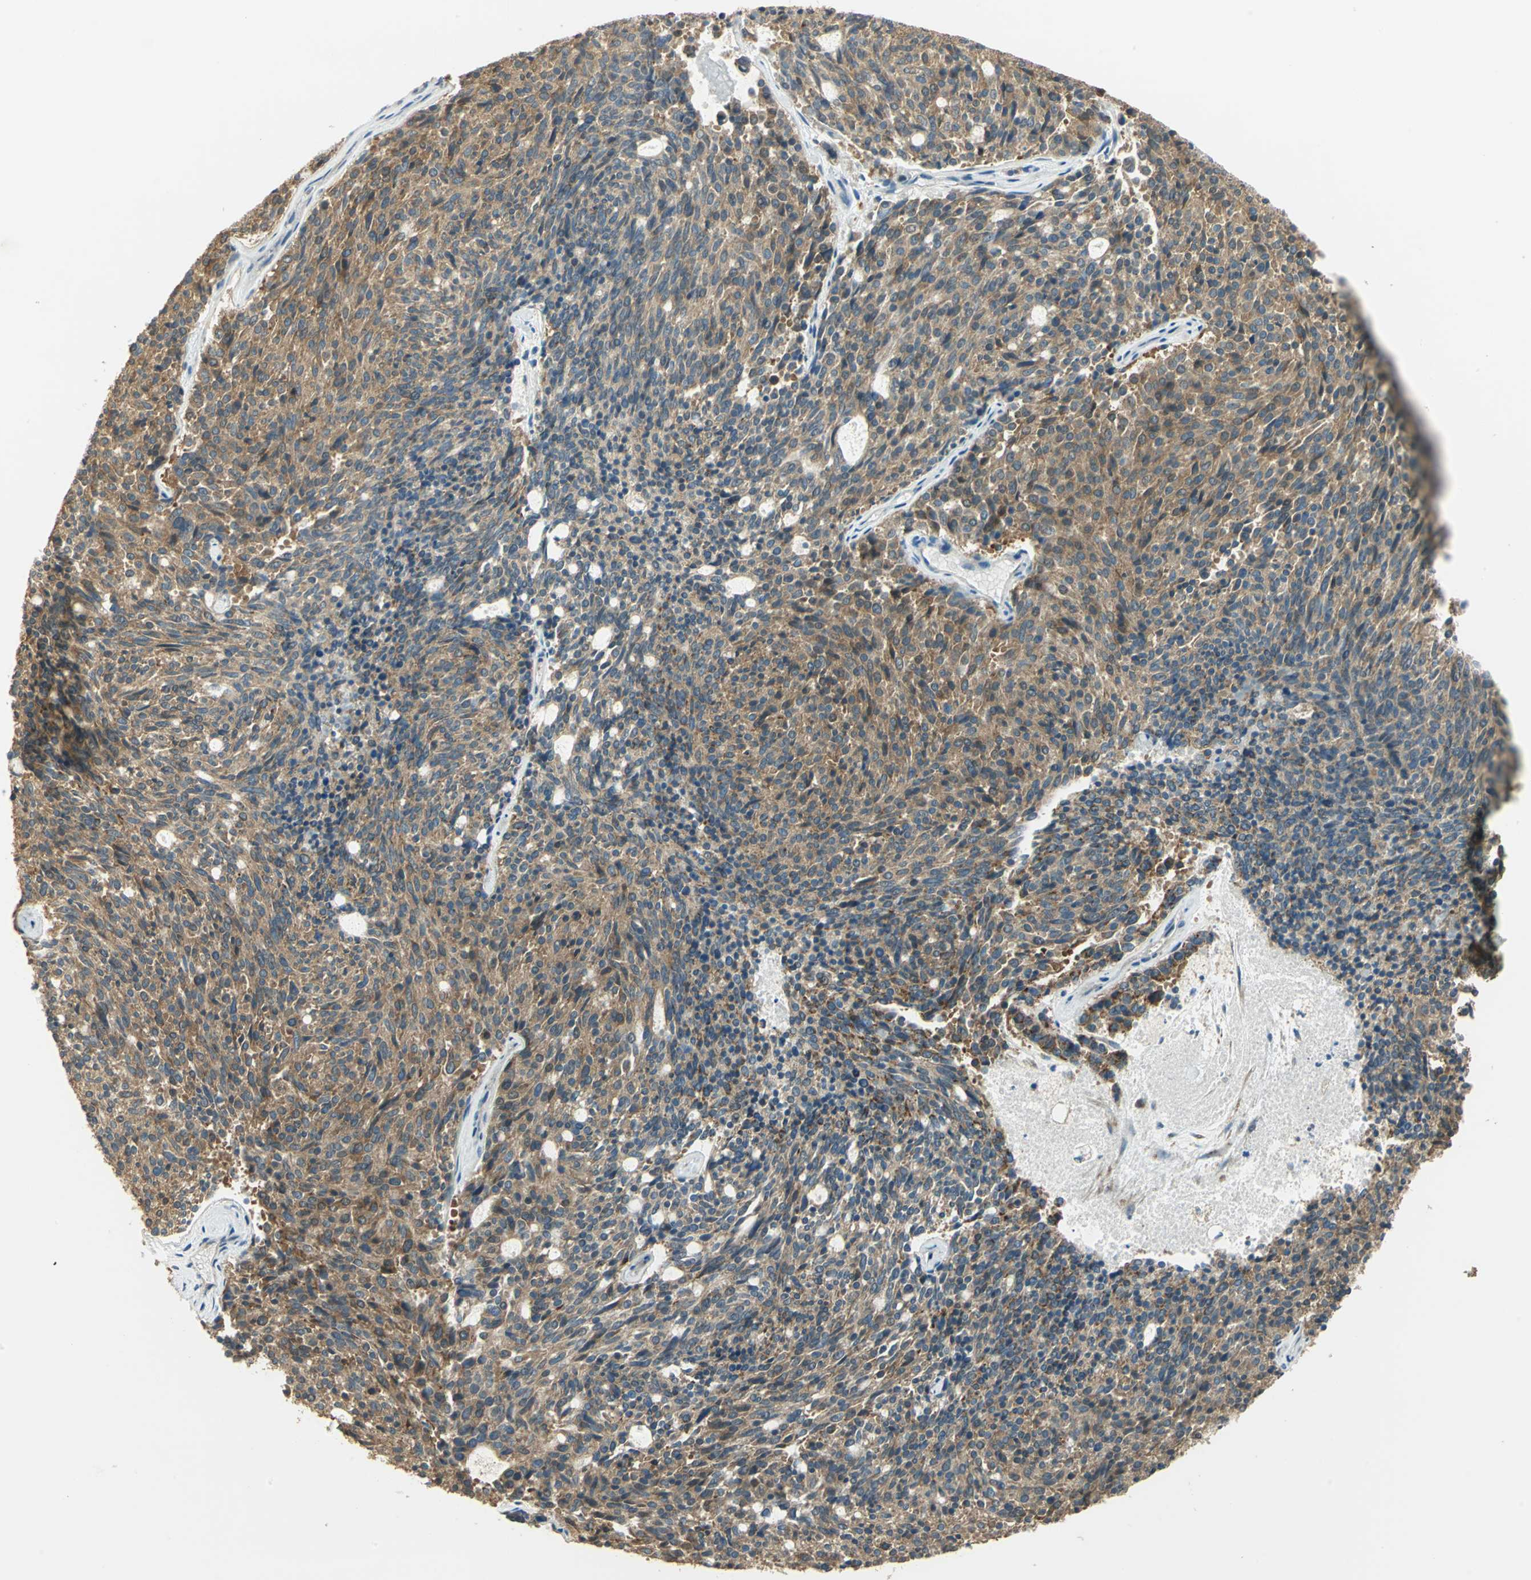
{"staining": {"intensity": "strong", "quantity": ">75%", "location": "cytoplasmic/membranous"}, "tissue": "carcinoid", "cell_type": "Tumor cells", "image_type": "cancer", "snomed": [{"axis": "morphology", "description": "Carcinoid, malignant, NOS"}, {"axis": "topography", "description": "Pancreas"}], "caption": "Carcinoid stained for a protein exhibits strong cytoplasmic/membranous positivity in tumor cells.", "gene": "SHC2", "patient": {"sex": "female", "age": 54}}